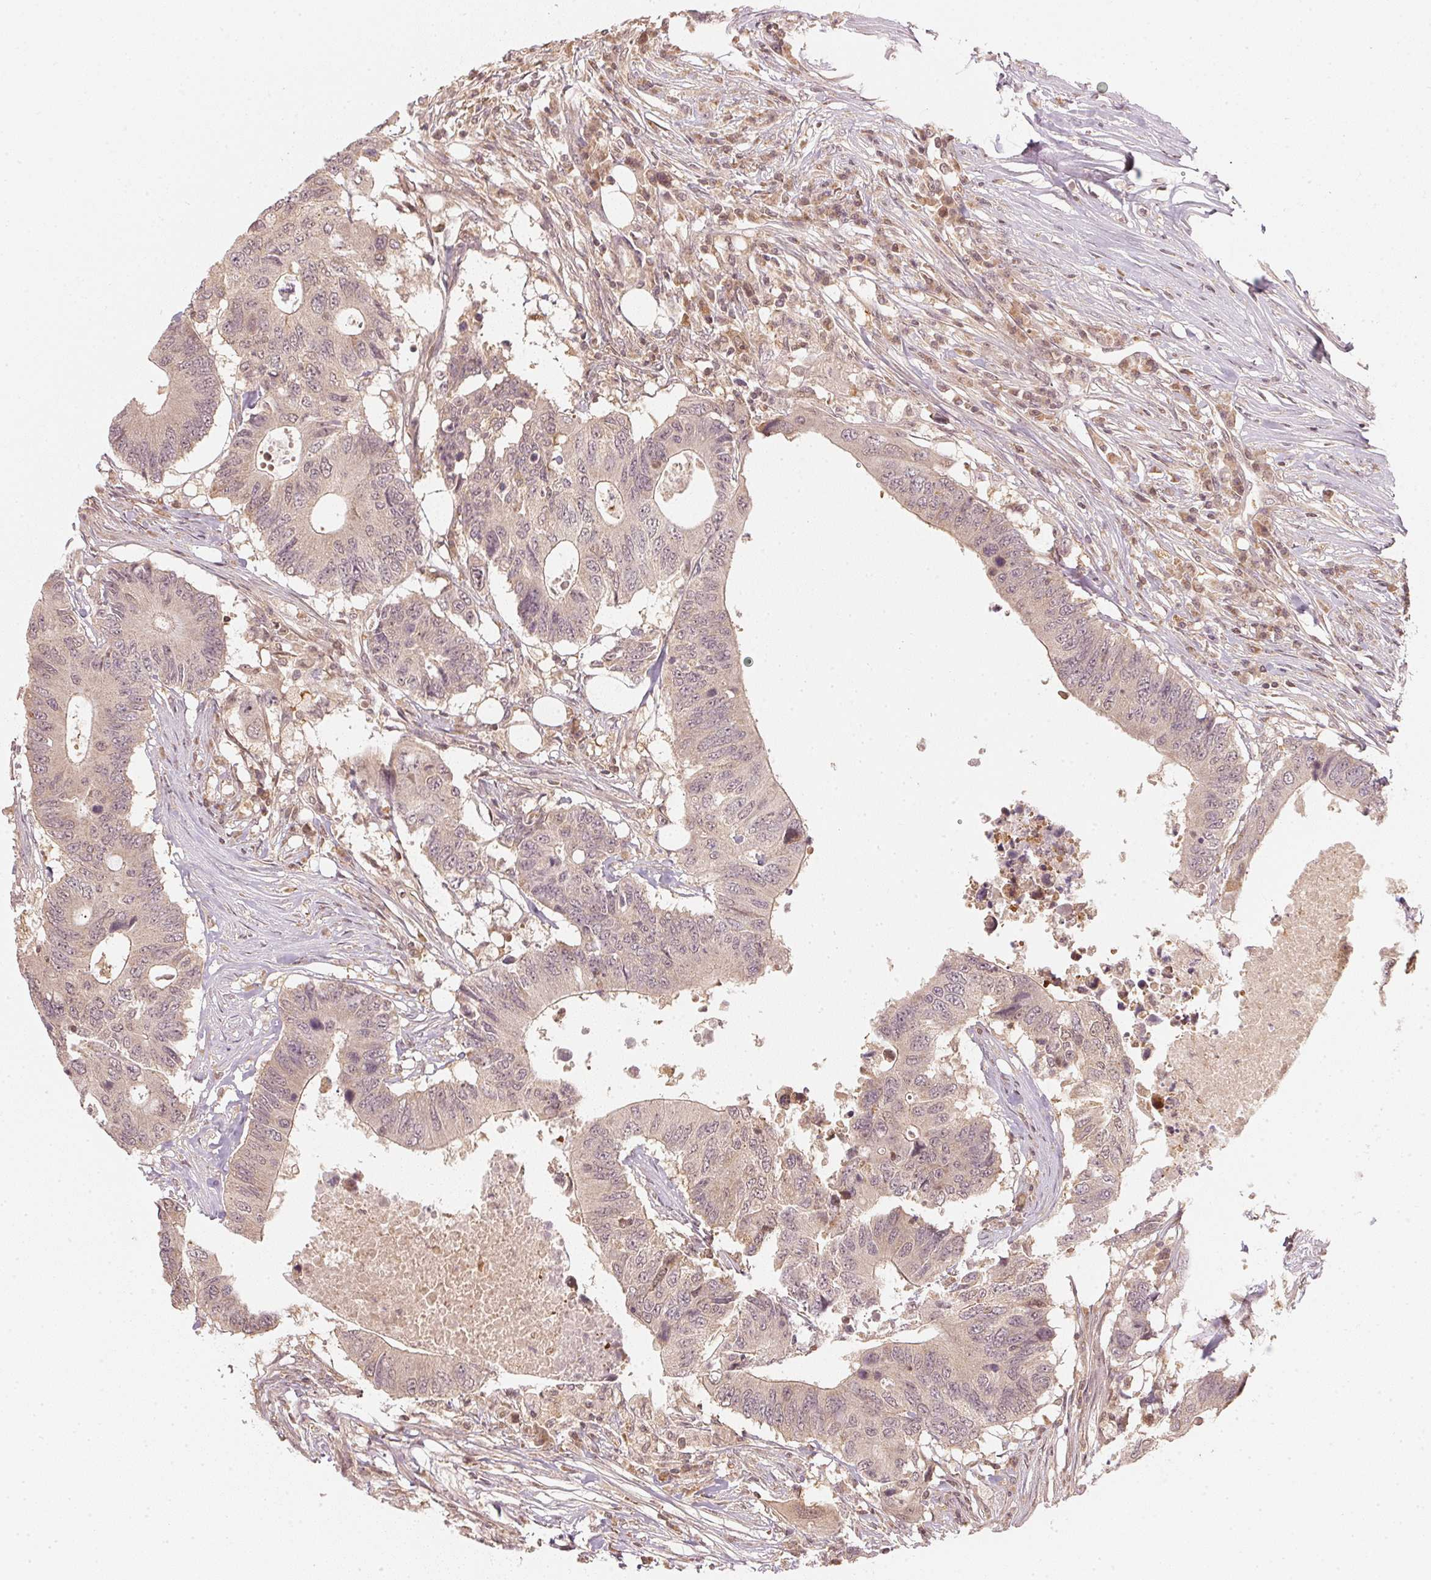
{"staining": {"intensity": "weak", "quantity": "<25%", "location": "nuclear"}, "tissue": "colorectal cancer", "cell_type": "Tumor cells", "image_type": "cancer", "snomed": [{"axis": "morphology", "description": "Adenocarcinoma, NOS"}, {"axis": "topography", "description": "Colon"}], "caption": "Colorectal adenocarcinoma was stained to show a protein in brown. There is no significant expression in tumor cells.", "gene": "UBE2L3", "patient": {"sex": "male", "age": 71}}